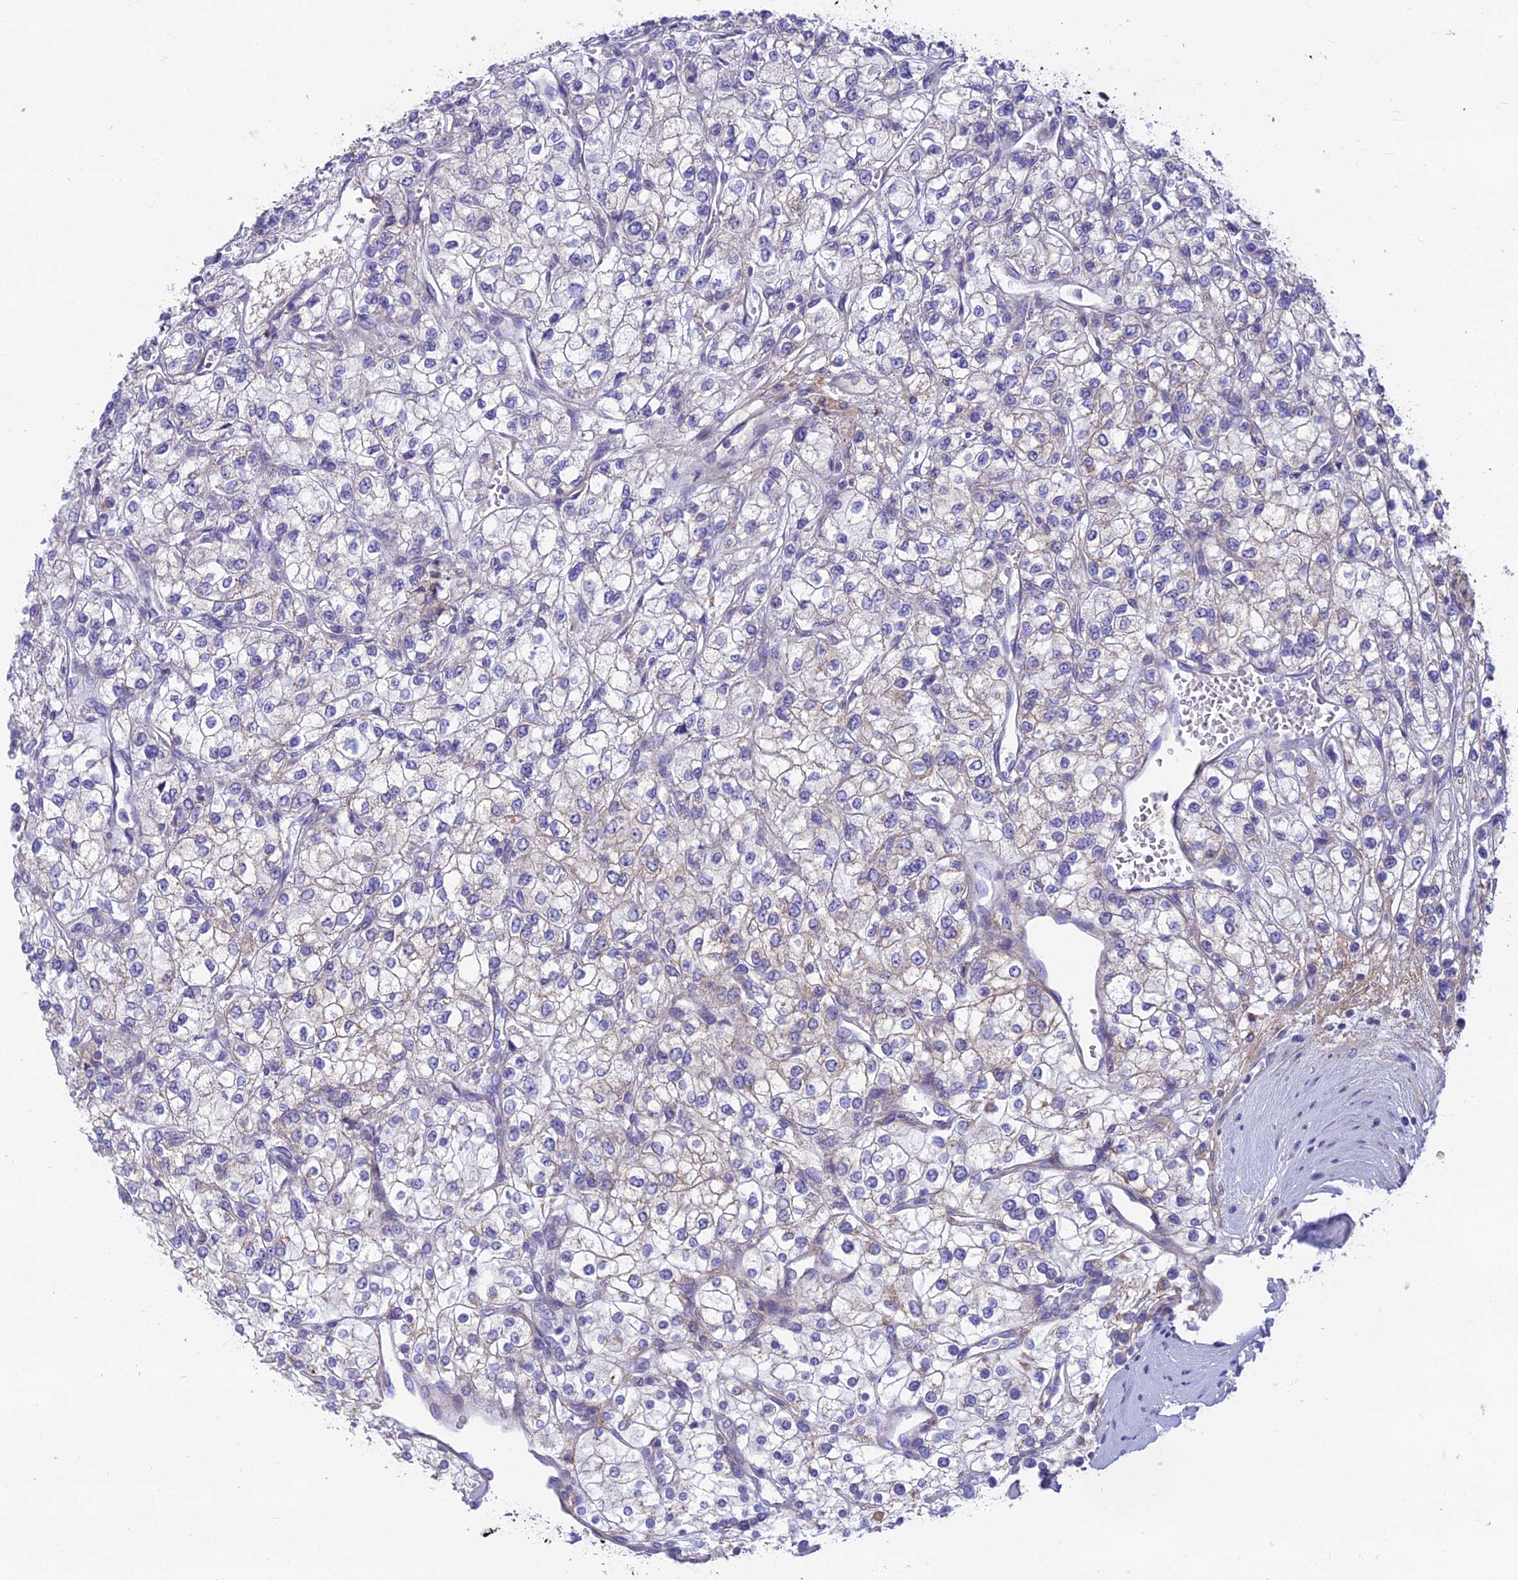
{"staining": {"intensity": "weak", "quantity": "<25%", "location": "cytoplasmic/membranous"}, "tissue": "renal cancer", "cell_type": "Tumor cells", "image_type": "cancer", "snomed": [{"axis": "morphology", "description": "Adenocarcinoma, NOS"}, {"axis": "topography", "description": "Kidney"}], "caption": "This is a histopathology image of IHC staining of renal cancer (adenocarcinoma), which shows no expression in tumor cells.", "gene": "PLAC9", "patient": {"sex": "male", "age": 80}}